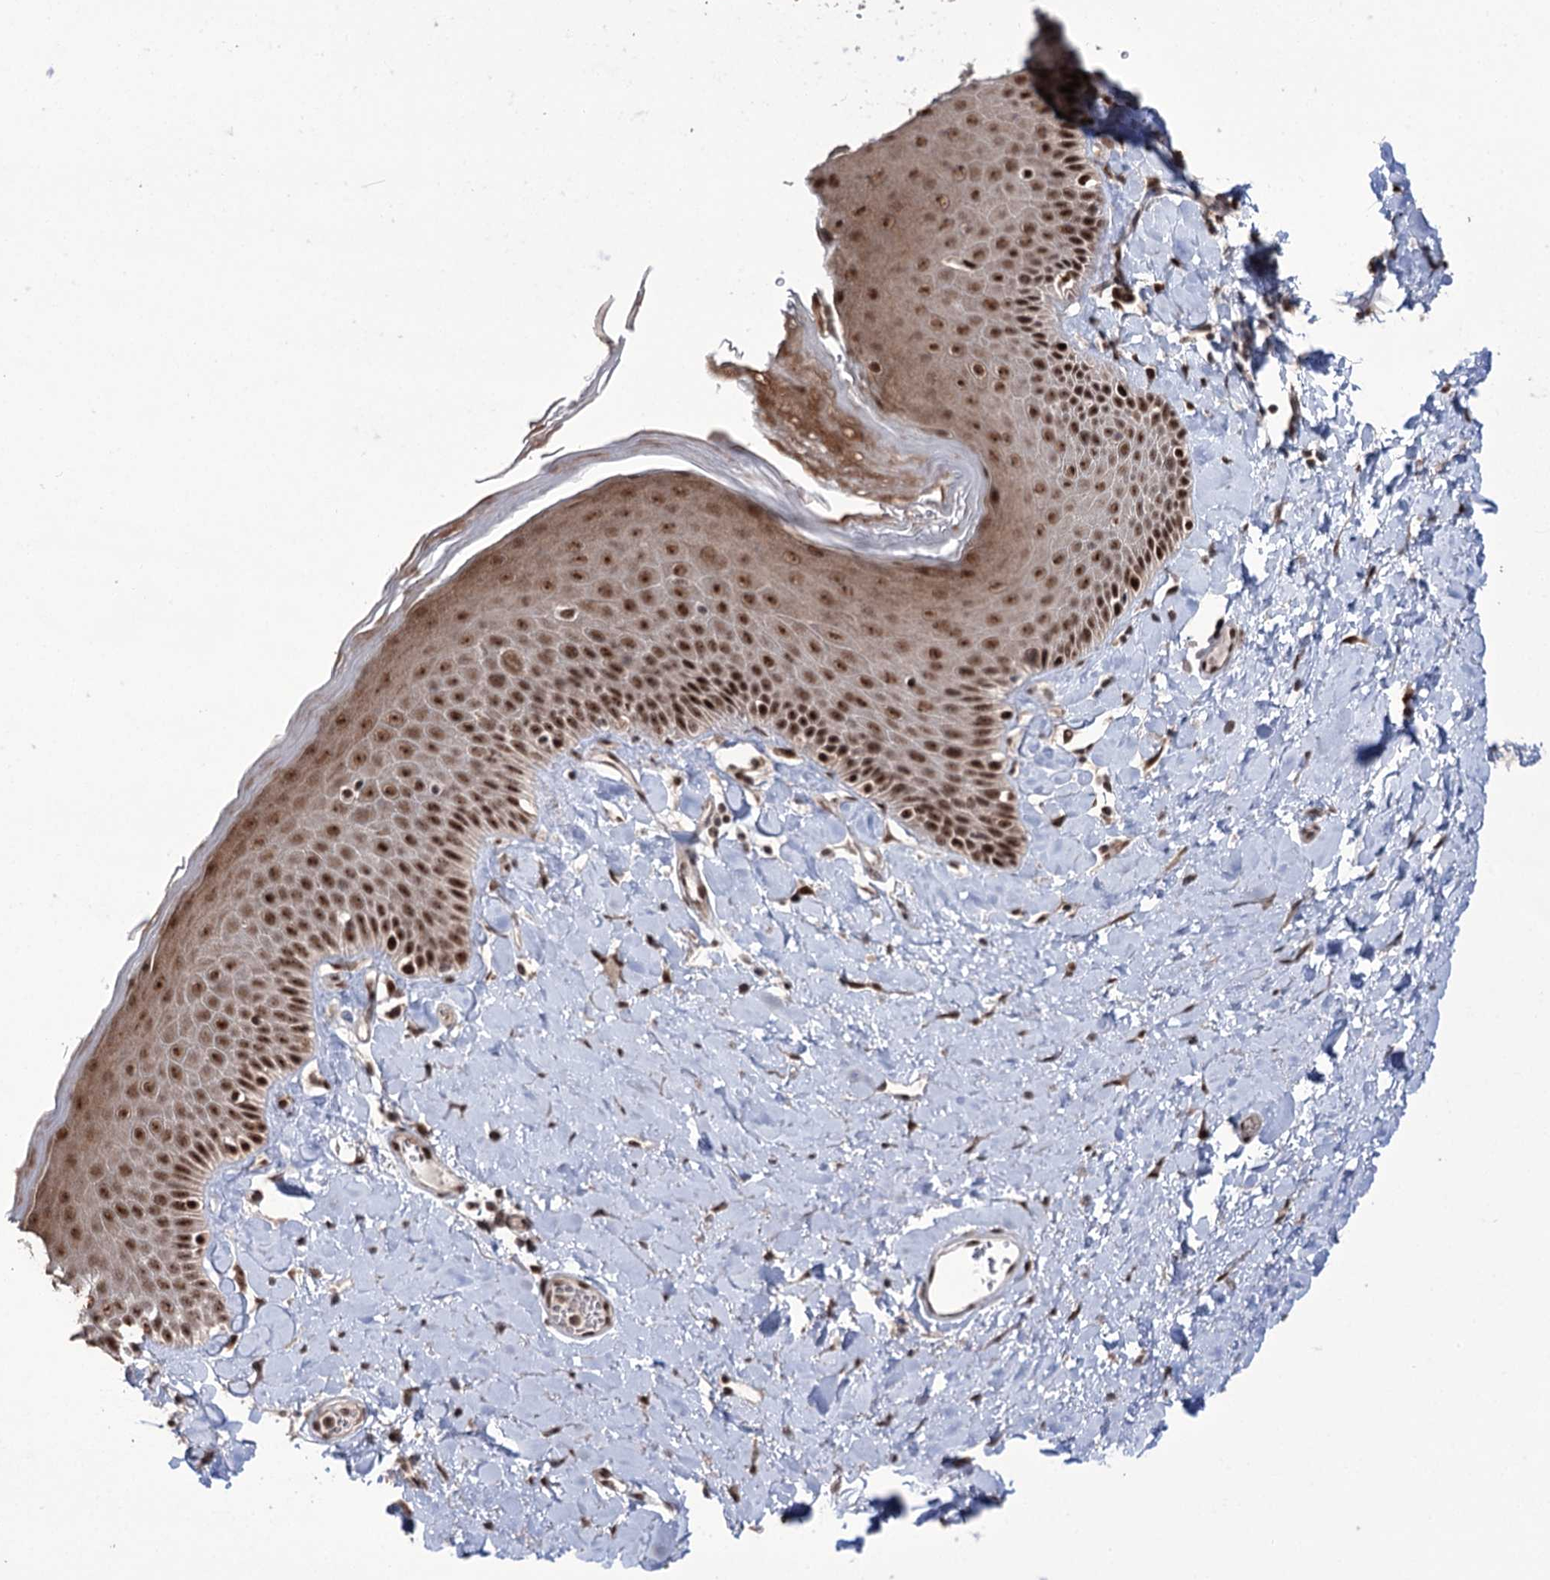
{"staining": {"intensity": "strong", "quantity": ">75%", "location": "nuclear"}, "tissue": "skin", "cell_type": "Epidermal cells", "image_type": "normal", "snomed": [{"axis": "morphology", "description": "Normal tissue, NOS"}, {"axis": "topography", "description": "Anal"}], "caption": "Immunohistochemistry (IHC) photomicrograph of benign skin: human skin stained using IHC exhibits high levels of strong protein expression localized specifically in the nuclear of epidermal cells, appearing as a nuclear brown color.", "gene": "ERCC3", "patient": {"sex": "male", "age": 69}}